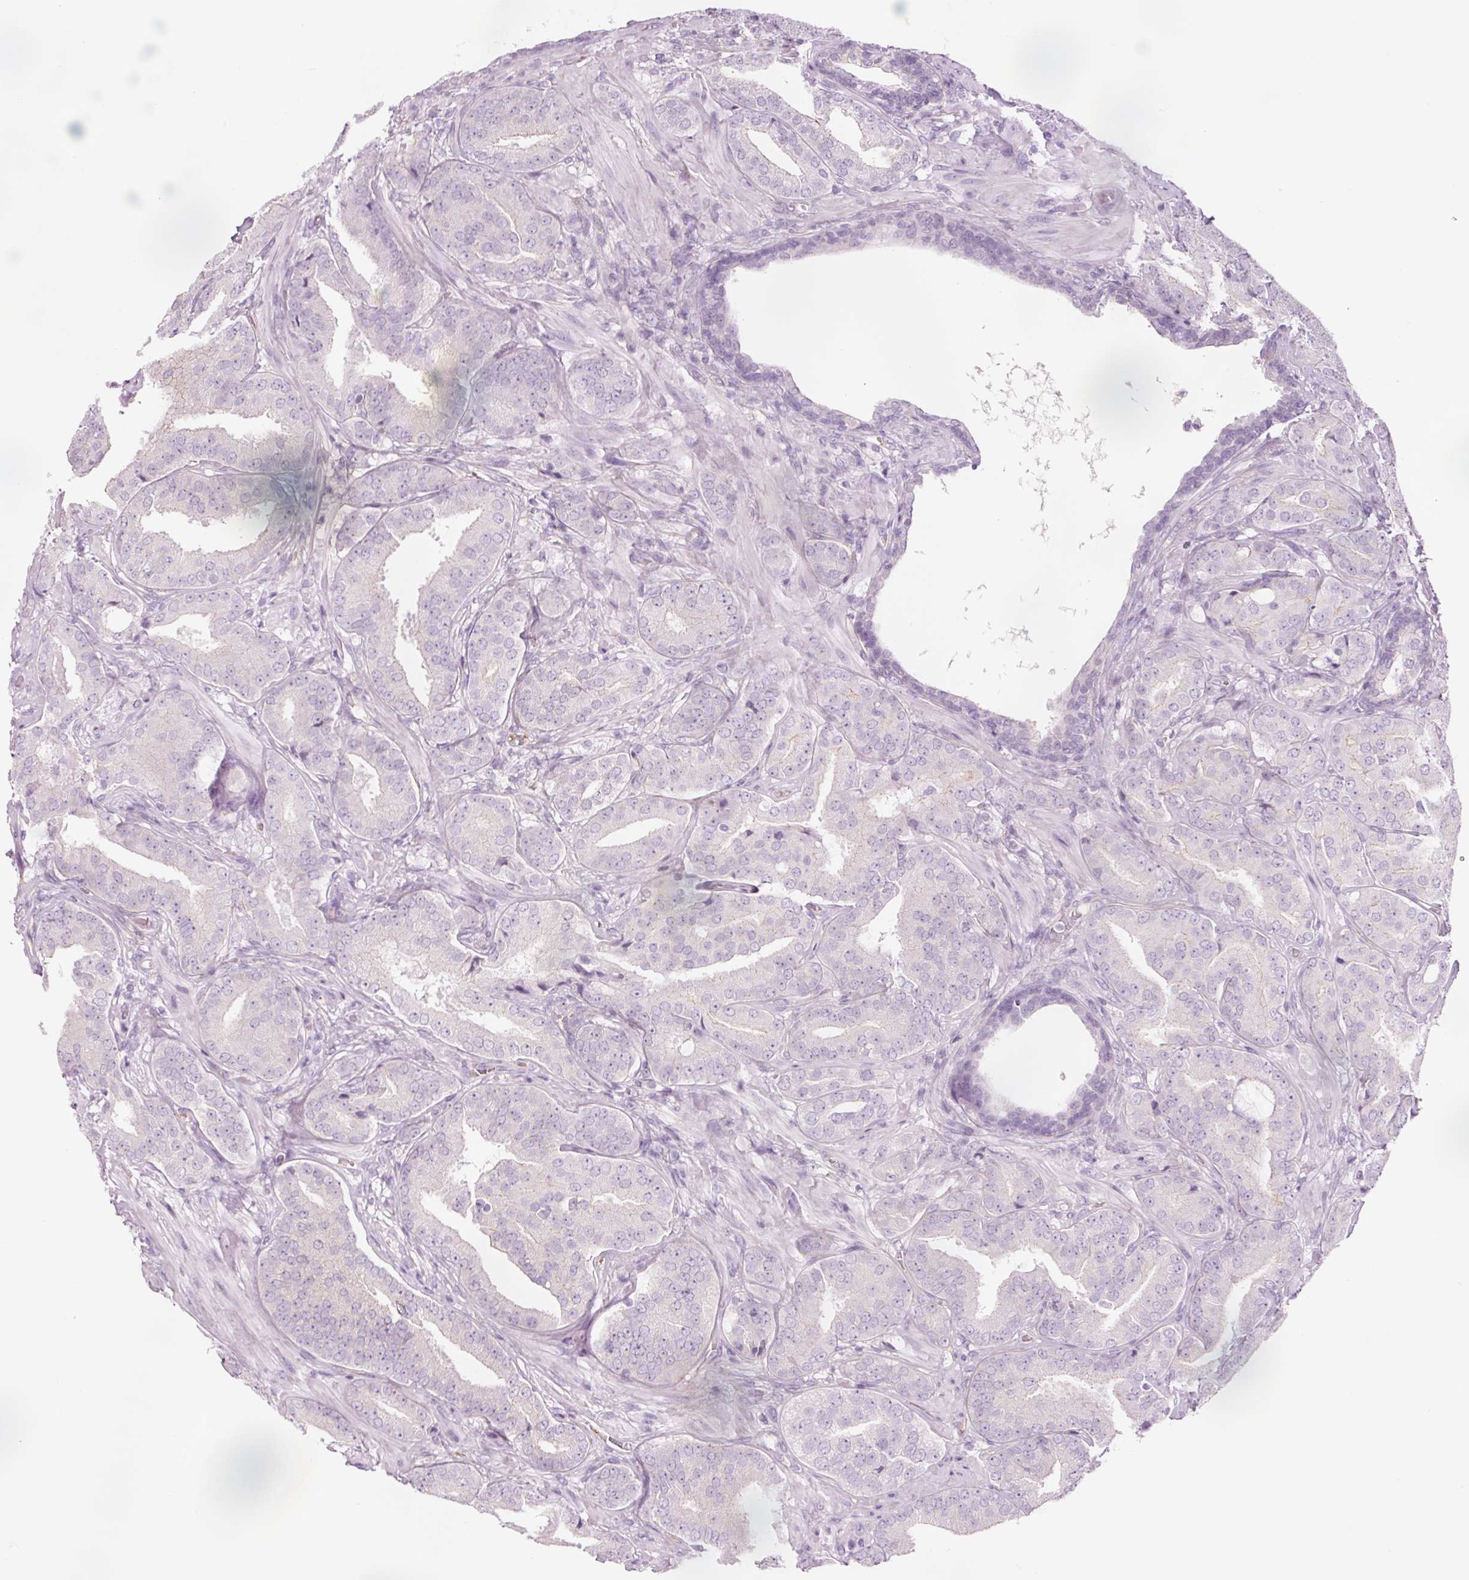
{"staining": {"intensity": "negative", "quantity": "none", "location": "none"}, "tissue": "prostate cancer", "cell_type": "Tumor cells", "image_type": "cancer", "snomed": [{"axis": "morphology", "description": "Adenocarcinoma, High grade"}, {"axis": "topography", "description": "Prostate"}], "caption": "High power microscopy micrograph of an immunohistochemistry image of high-grade adenocarcinoma (prostate), revealing no significant staining in tumor cells.", "gene": "HSPA4L", "patient": {"sex": "male", "age": 63}}